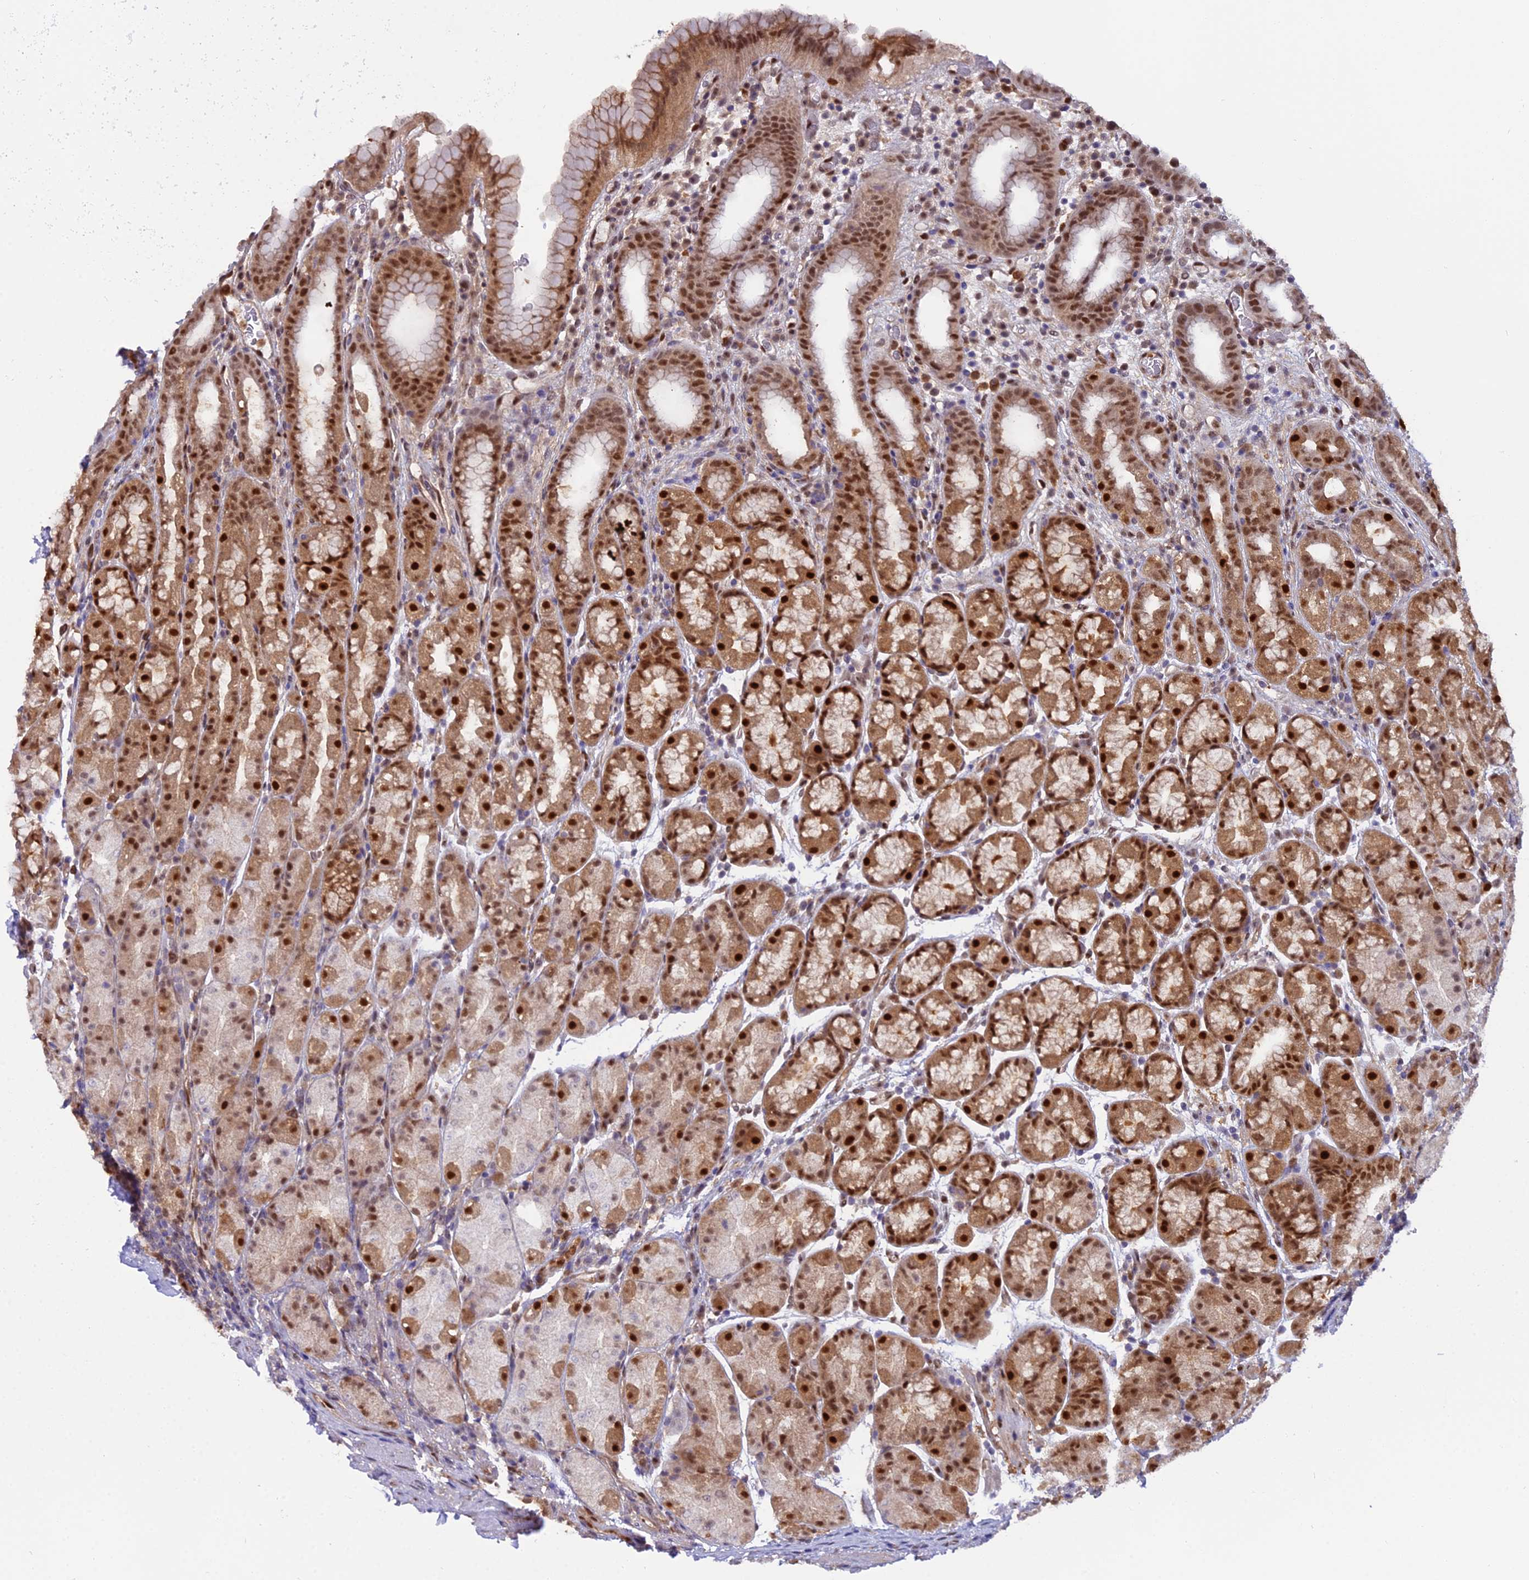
{"staining": {"intensity": "strong", "quantity": ">75%", "location": "cytoplasmic/membranous,nuclear"}, "tissue": "stomach", "cell_type": "Glandular cells", "image_type": "normal", "snomed": [{"axis": "morphology", "description": "Normal tissue, NOS"}, {"axis": "topography", "description": "Stomach, upper"}, {"axis": "topography", "description": "Stomach, lower"}, {"axis": "topography", "description": "Small intestine"}], "caption": "Stomach stained with a brown dye shows strong cytoplasmic/membranous,nuclear positive expression in approximately >75% of glandular cells.", "gene": "NPEPL1", "patient": {"sex": "male", "age": 68}}